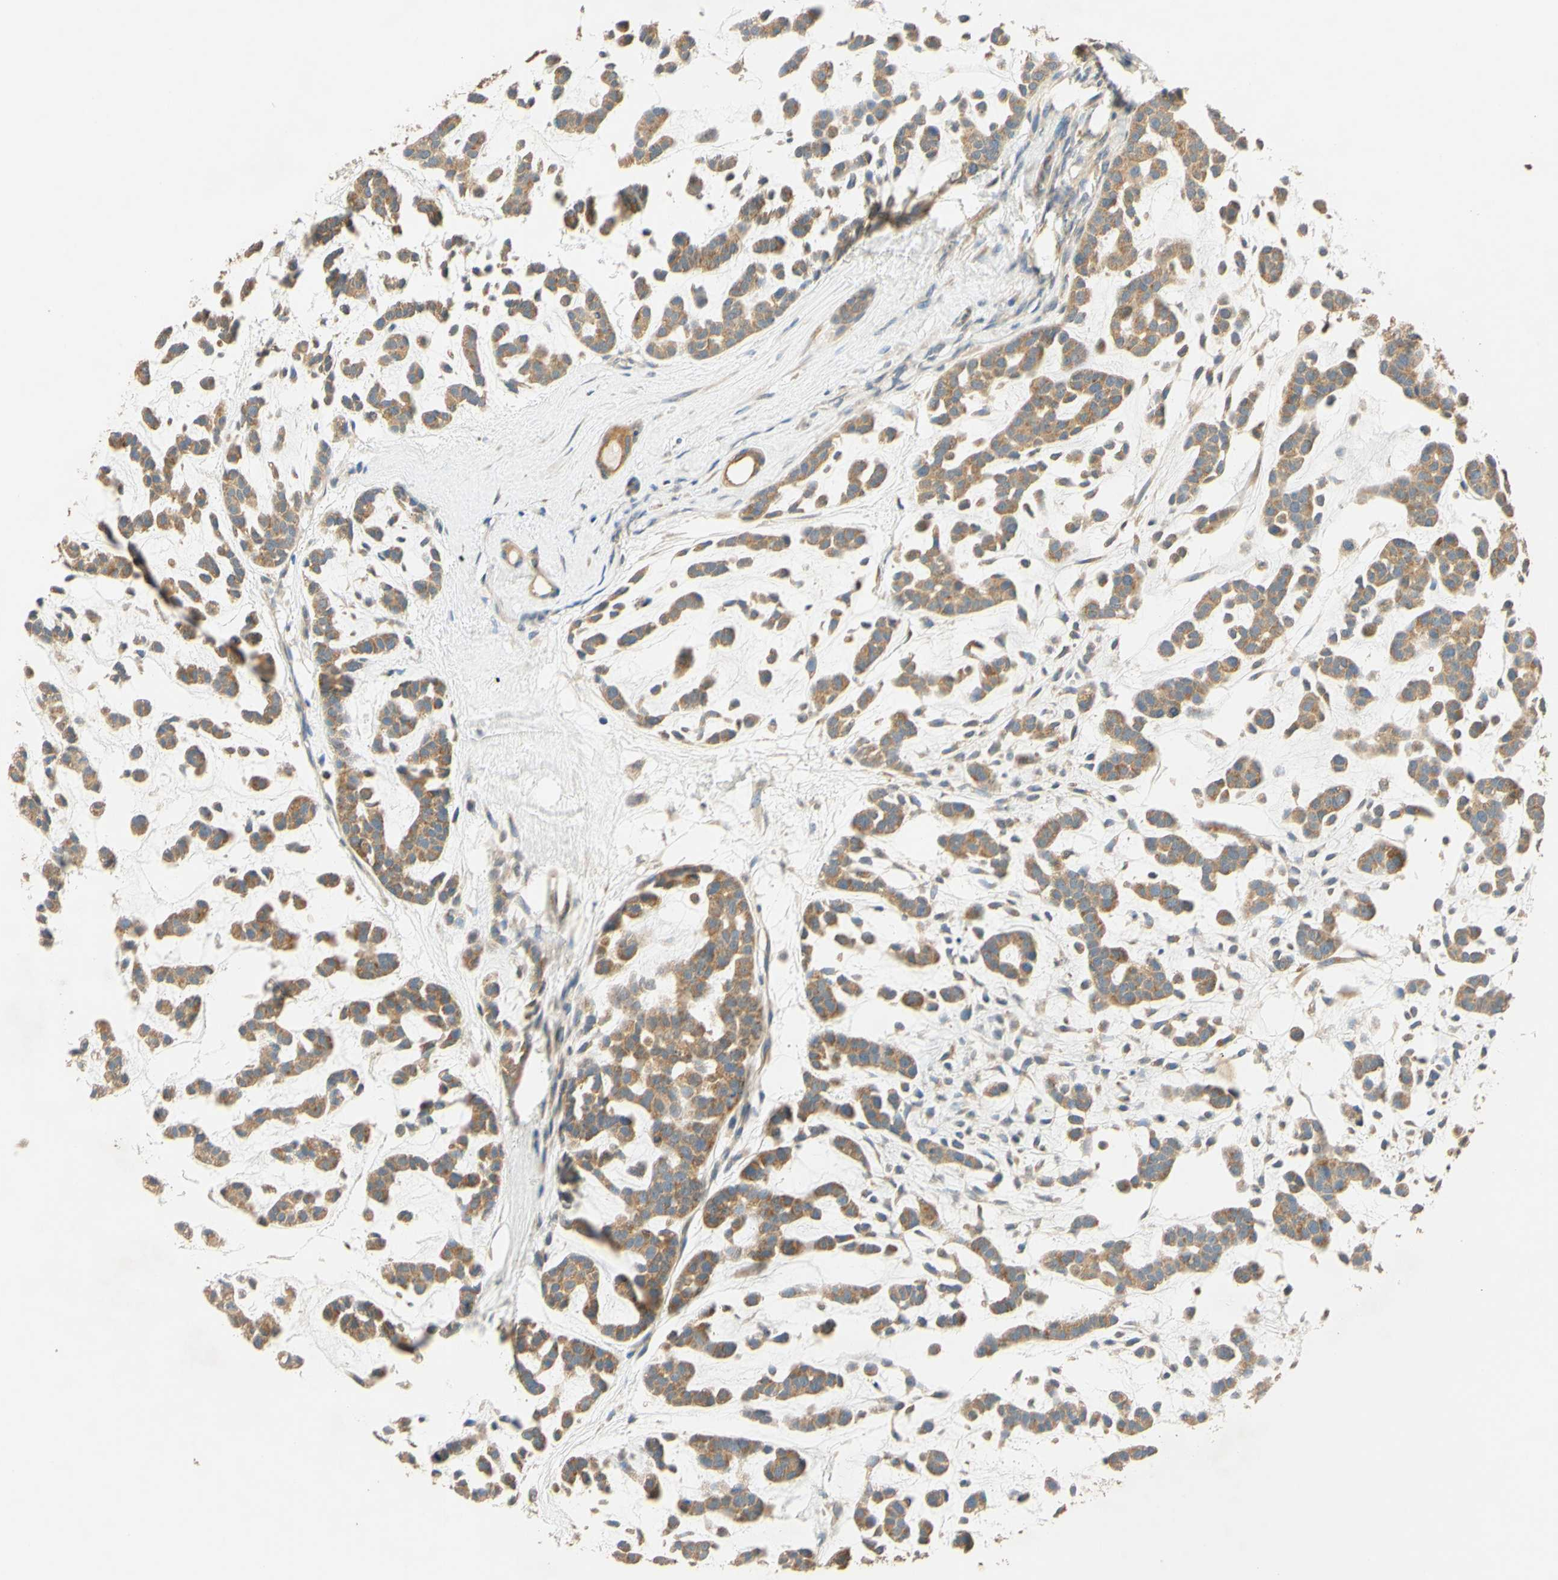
{"staining": {"intensity": "moderate", "quantity": ">75%", "location": "cytoplasmic/membranous"}, "tissue": "head and neck cancer", "cell_type": "Tumor cells", "image_type": "cancer", "snomed": [{"axis": "morphology", "description": "Adenocarcinoma, NOS"}, {"axis": "morphology", "description": "Adenoma, NOS"}, {"axis": "topography", "description": "Head-Neck"}], "caption": "Protein expression analysis of human head and neck cancer (adenoma) reveals moderate cytoplasmic/membranous positivity in about >75% of tumor cells.", "gene": "ENTREP2", "patient": {"sex": "female", "age": 55}}